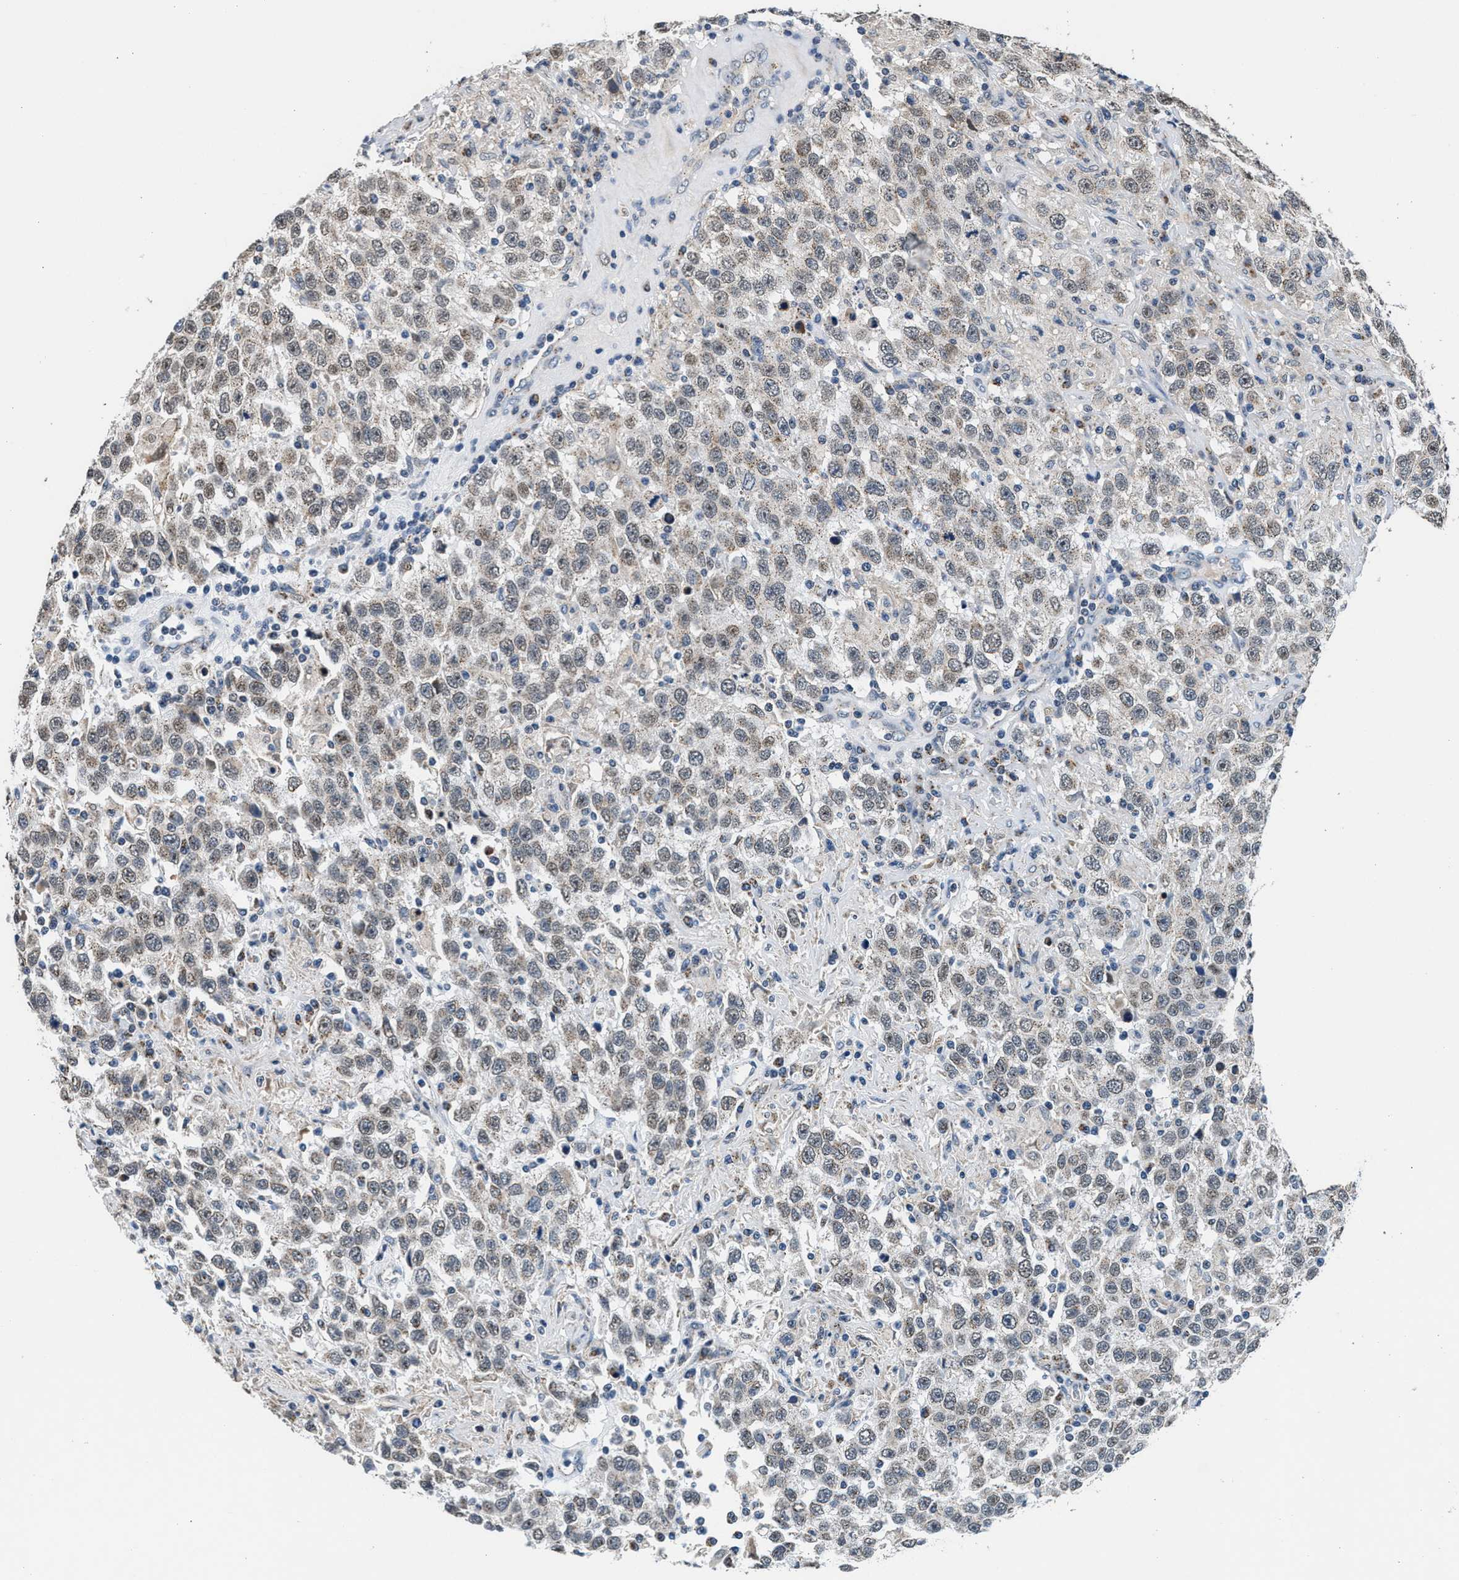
{"staining": {"intensity": "weak", "quantity": "<25%", "location": "cytoplasmic/membranous,nuclear"}, "tissue": "testis cancer", "cell_type": "Tumor cells", "image_type": "cancer", "snomed": [{"axis": "morphology", "description": "Seminoma, NOS"}, {"axis": "topography", "description": "Testis"}], "caption": "This image is of testis cancer (seminoma) stained with immunohistochemistry (IHC) to label a protein in brown with the nuclei are counter-stained blue. There is no staining in tumor cells.", "gene": "KCNMB2", "patient": {"sex": "male", "age": 41}}